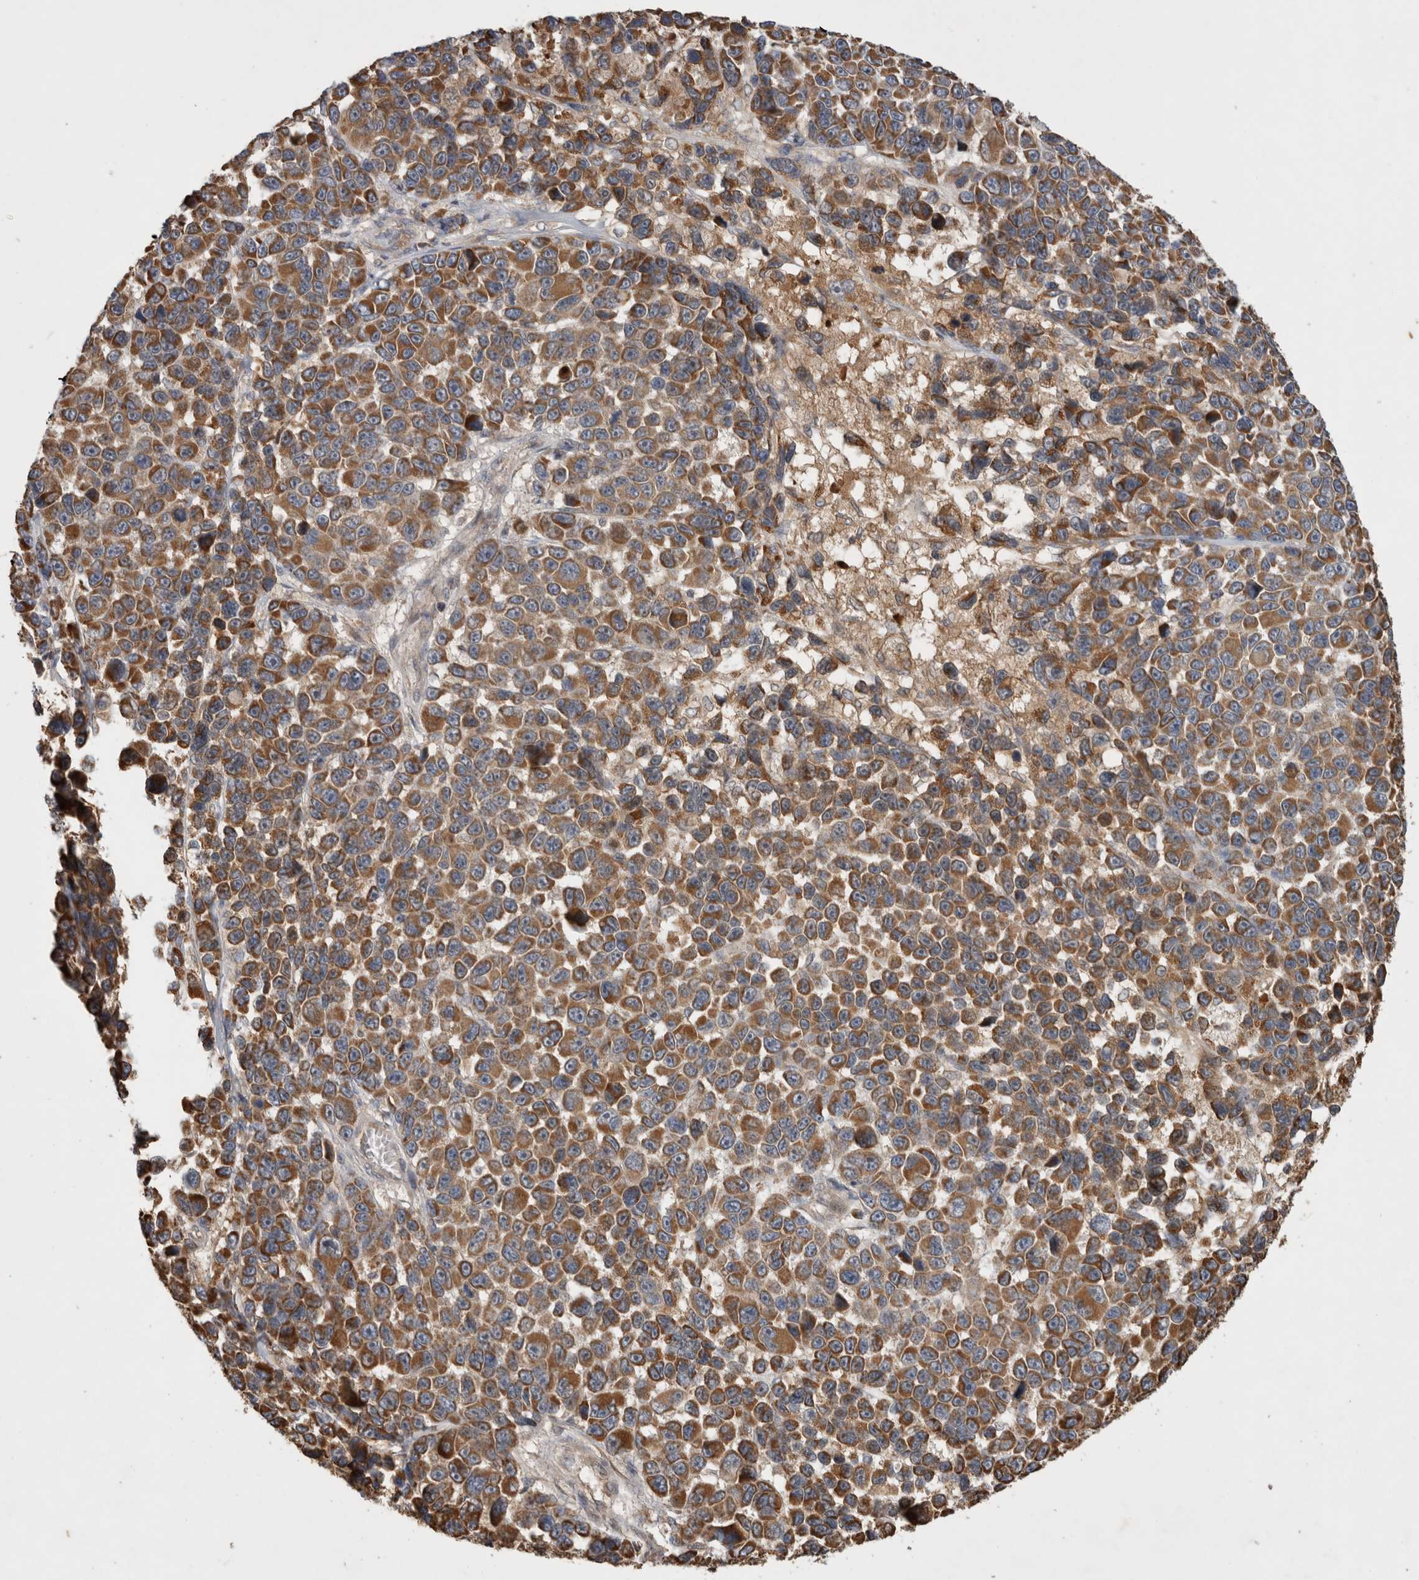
{"staining": {"intensity": "moderate", "quantity": ">75%", "location": "cytoplasmic/membranous"}, "tissue": "melanoma", "cell_type": "Tumor cells", "image_type": "cancer", "snomed": [{"axis": "morphology", "description": "Malignant melanoma, NOS"}, {"axis": "topography", "description": "Skin"}], "caption": "Protein expression analysis of malignant melanoma displays moderate cytoplasmic/membranous staining in about >75% of tumor cells.", "gene": "SERAC1", "patient": {"sex": "male", "age": 53}}